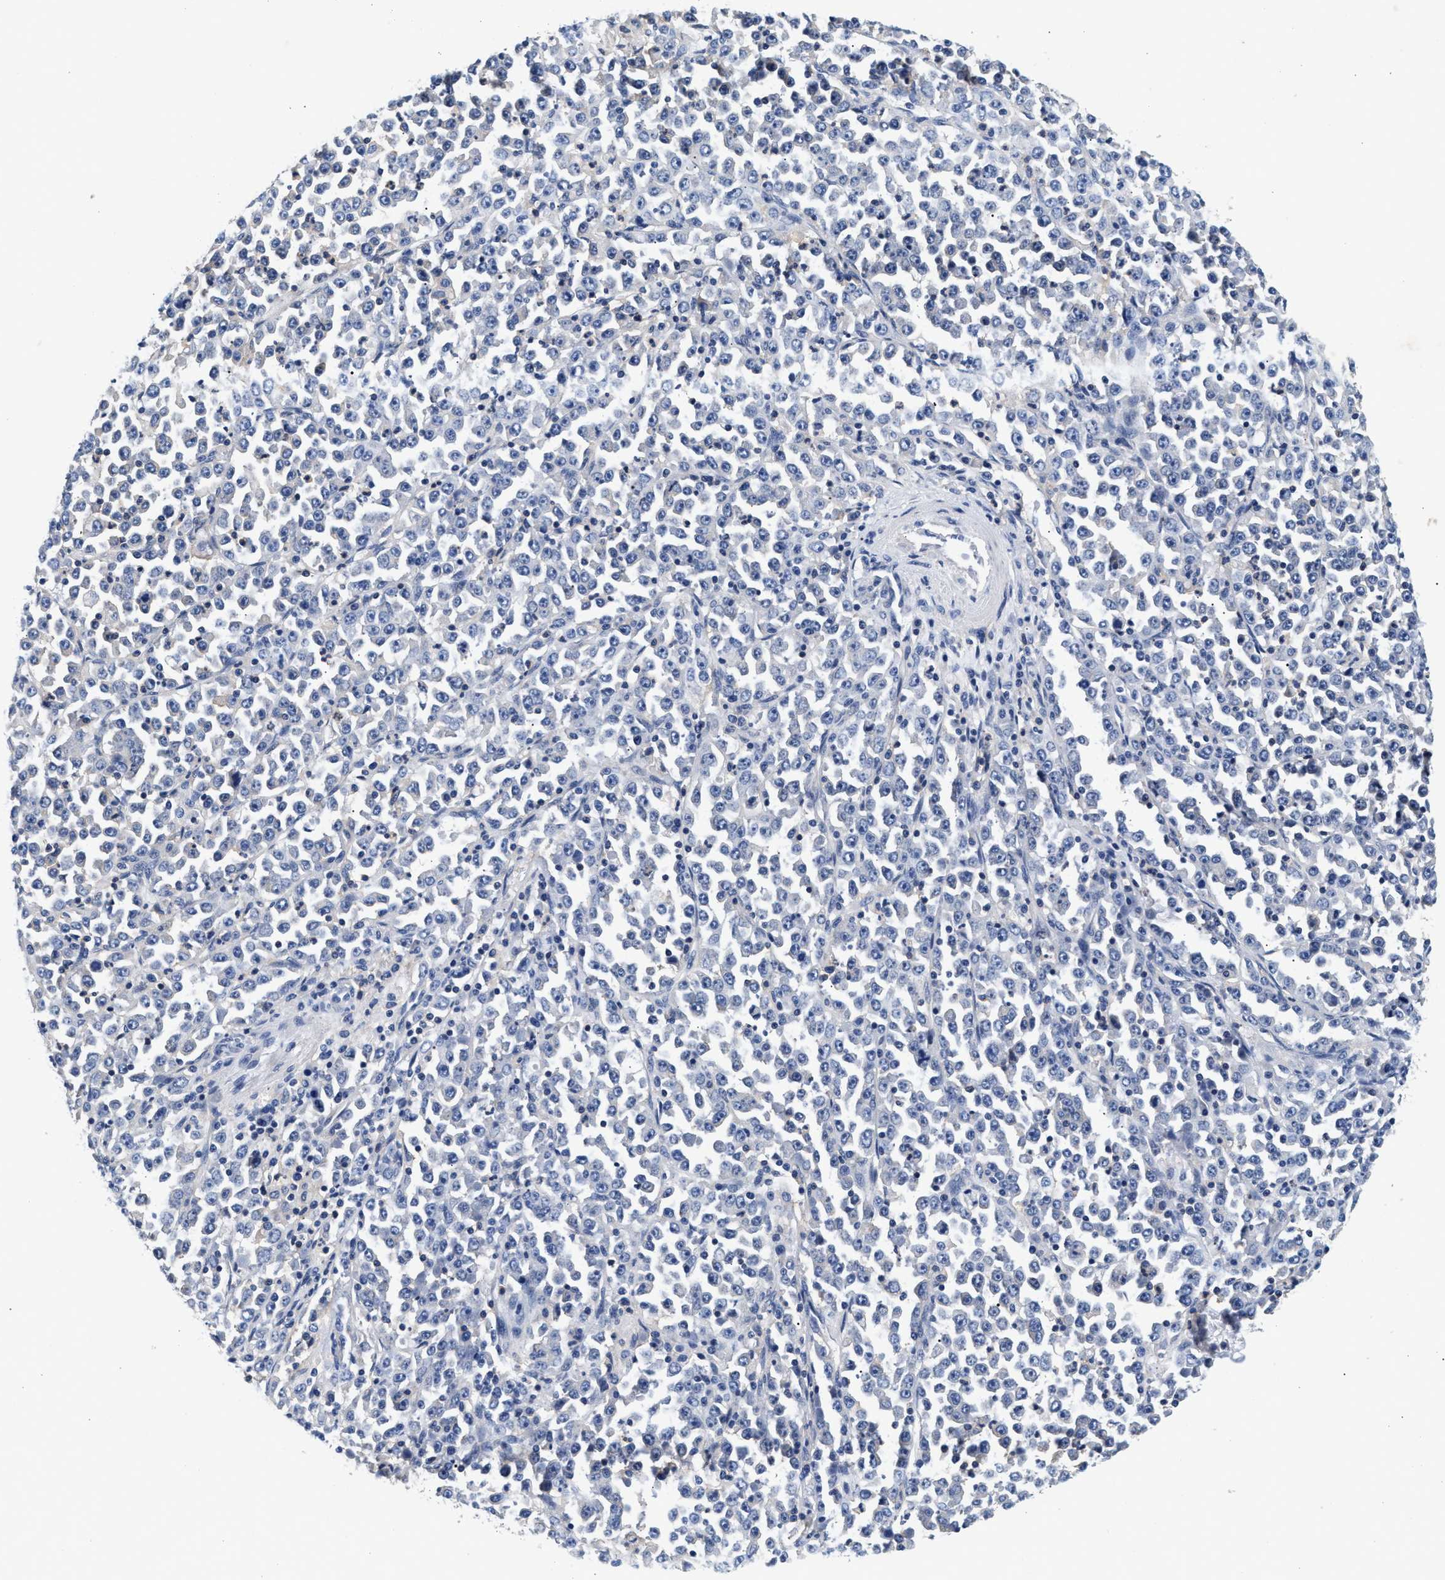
{"staining": {"intensity": "negative", "quantity": "none", "location": "none"}, "tissue": "stomach cancer", "cell_type": "Tumor cells", "image_type": "cancer", "snomed": [{"axis": "morphology", "description": "Normal tissue, NOS"}, {"axis": "morphology", "description": "Adenocarcinoma, NOS"}, {"axis": "topography", "description": "Stomach, upper"}, {"axis": "topography", "description": "Stomach"}], "caption": "IHC histopathology image of human stomach adenocarcinoma stained for a protein (brown), which demonstrates no positivity in tumor cells. (DAB (3,3'-diaminobenzidine) immunohistochemistry (IHC), high magnification).", "gene": "GNAI3", "patient": {"sex": "male", "age": 59}}